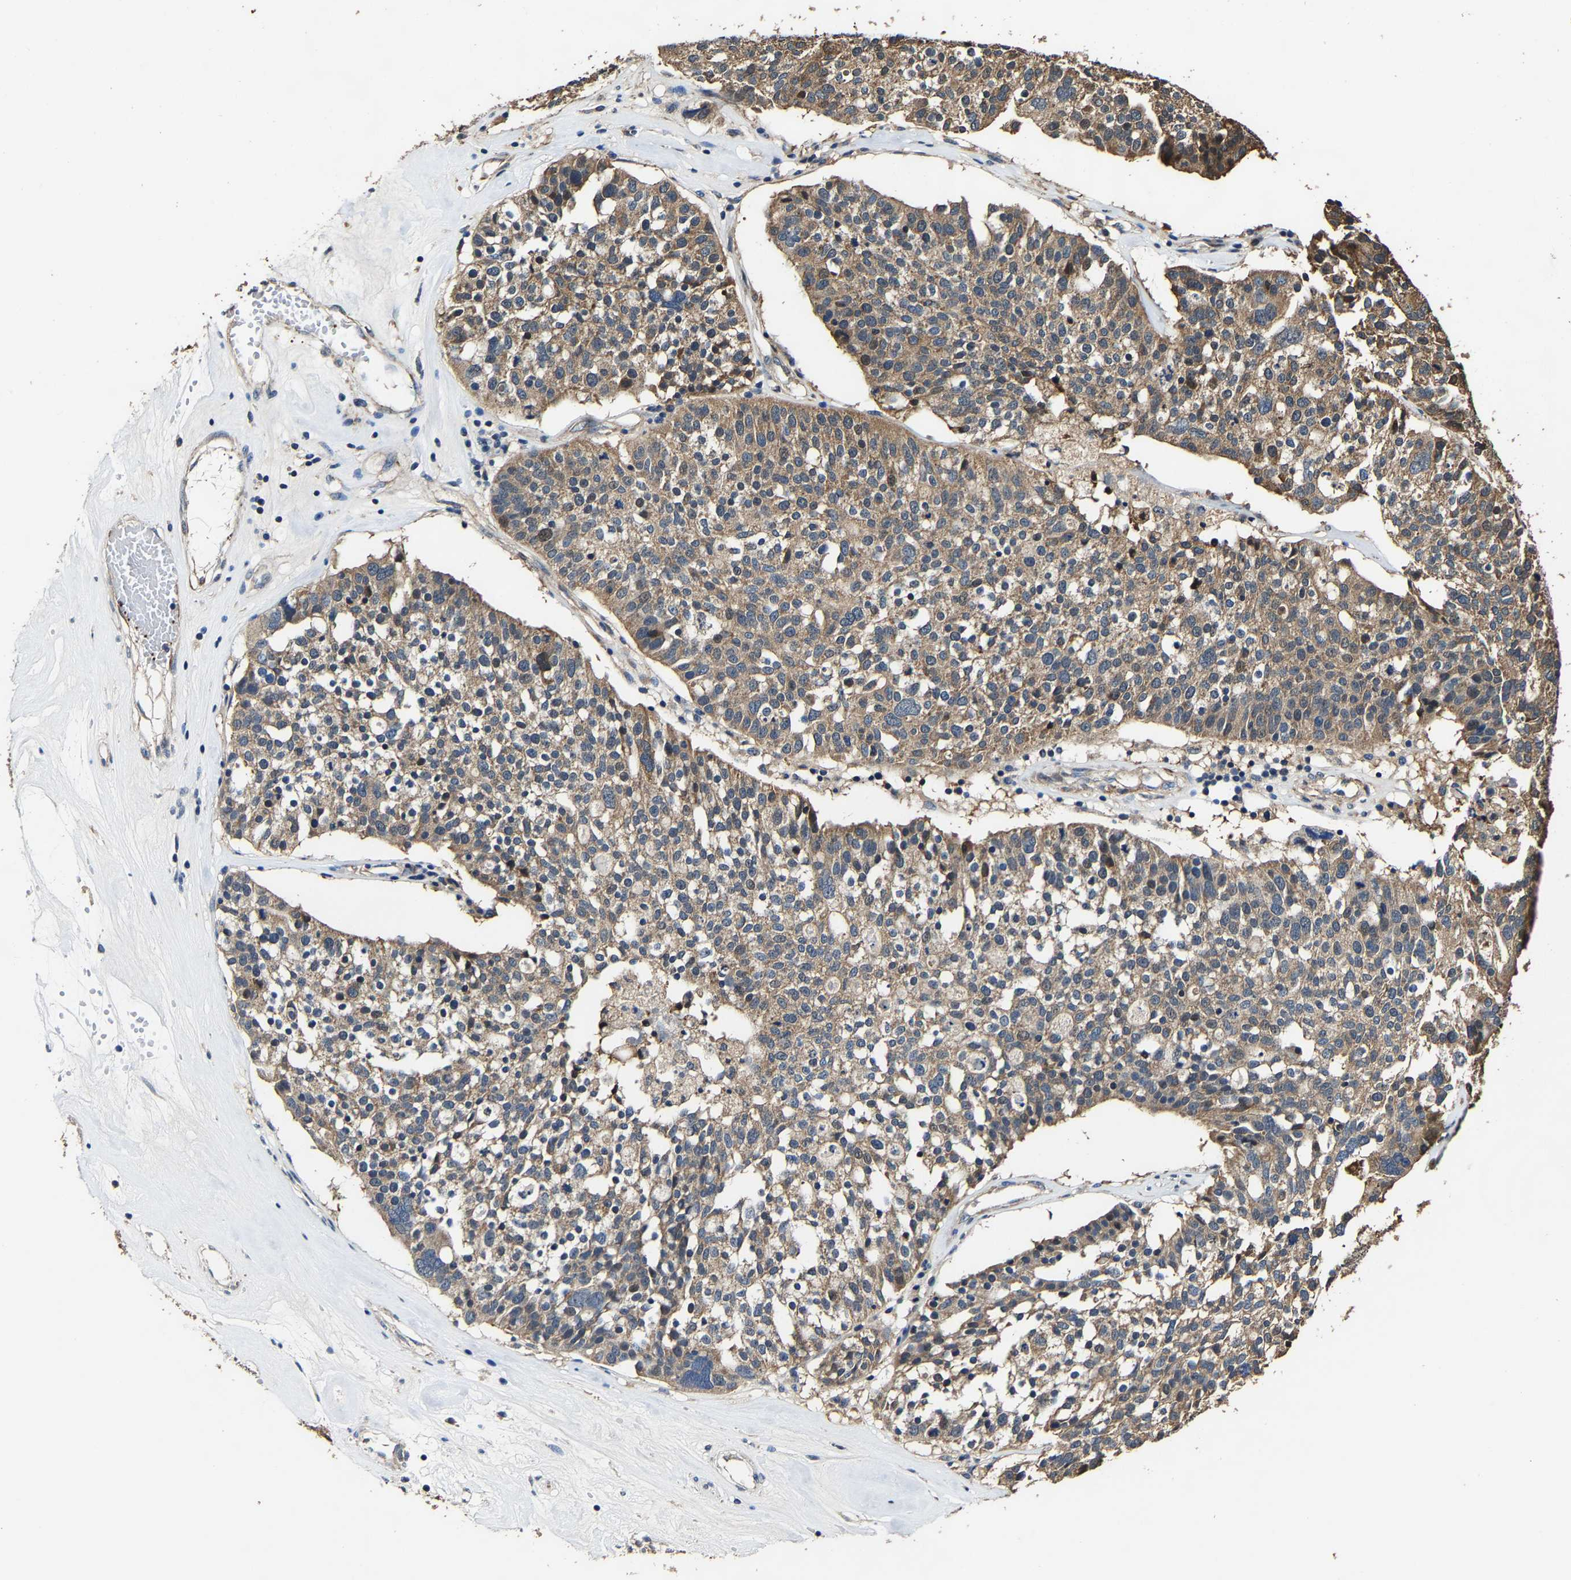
{"staining": {"intensity": "moderate", "quantity": "25%-75%", "location": "cytoplasmic/membranous"}, "tissue": "ovarian cancer", "cell_type": "Tumor cells", "image_type": "cancer", "snomed": [{"axis": "morphology", "description": "Cystadenocarcinoma, serous, NOS"}, {"axis": "topography", "description": "Ovary"}], "caption": "Immunohistochemistry image of neoplastic tissue: human ovarian serous cystadenocarcinoma stained using IHC demonstrates medium levels of moderate protein expression localized specifically in the cytoplasmic/membranous of tumor cells, appearing as a cytoplasmic/membranous brown color.", "gene": "GFRA3", "patient": {"sex": "female", "age": 59}}